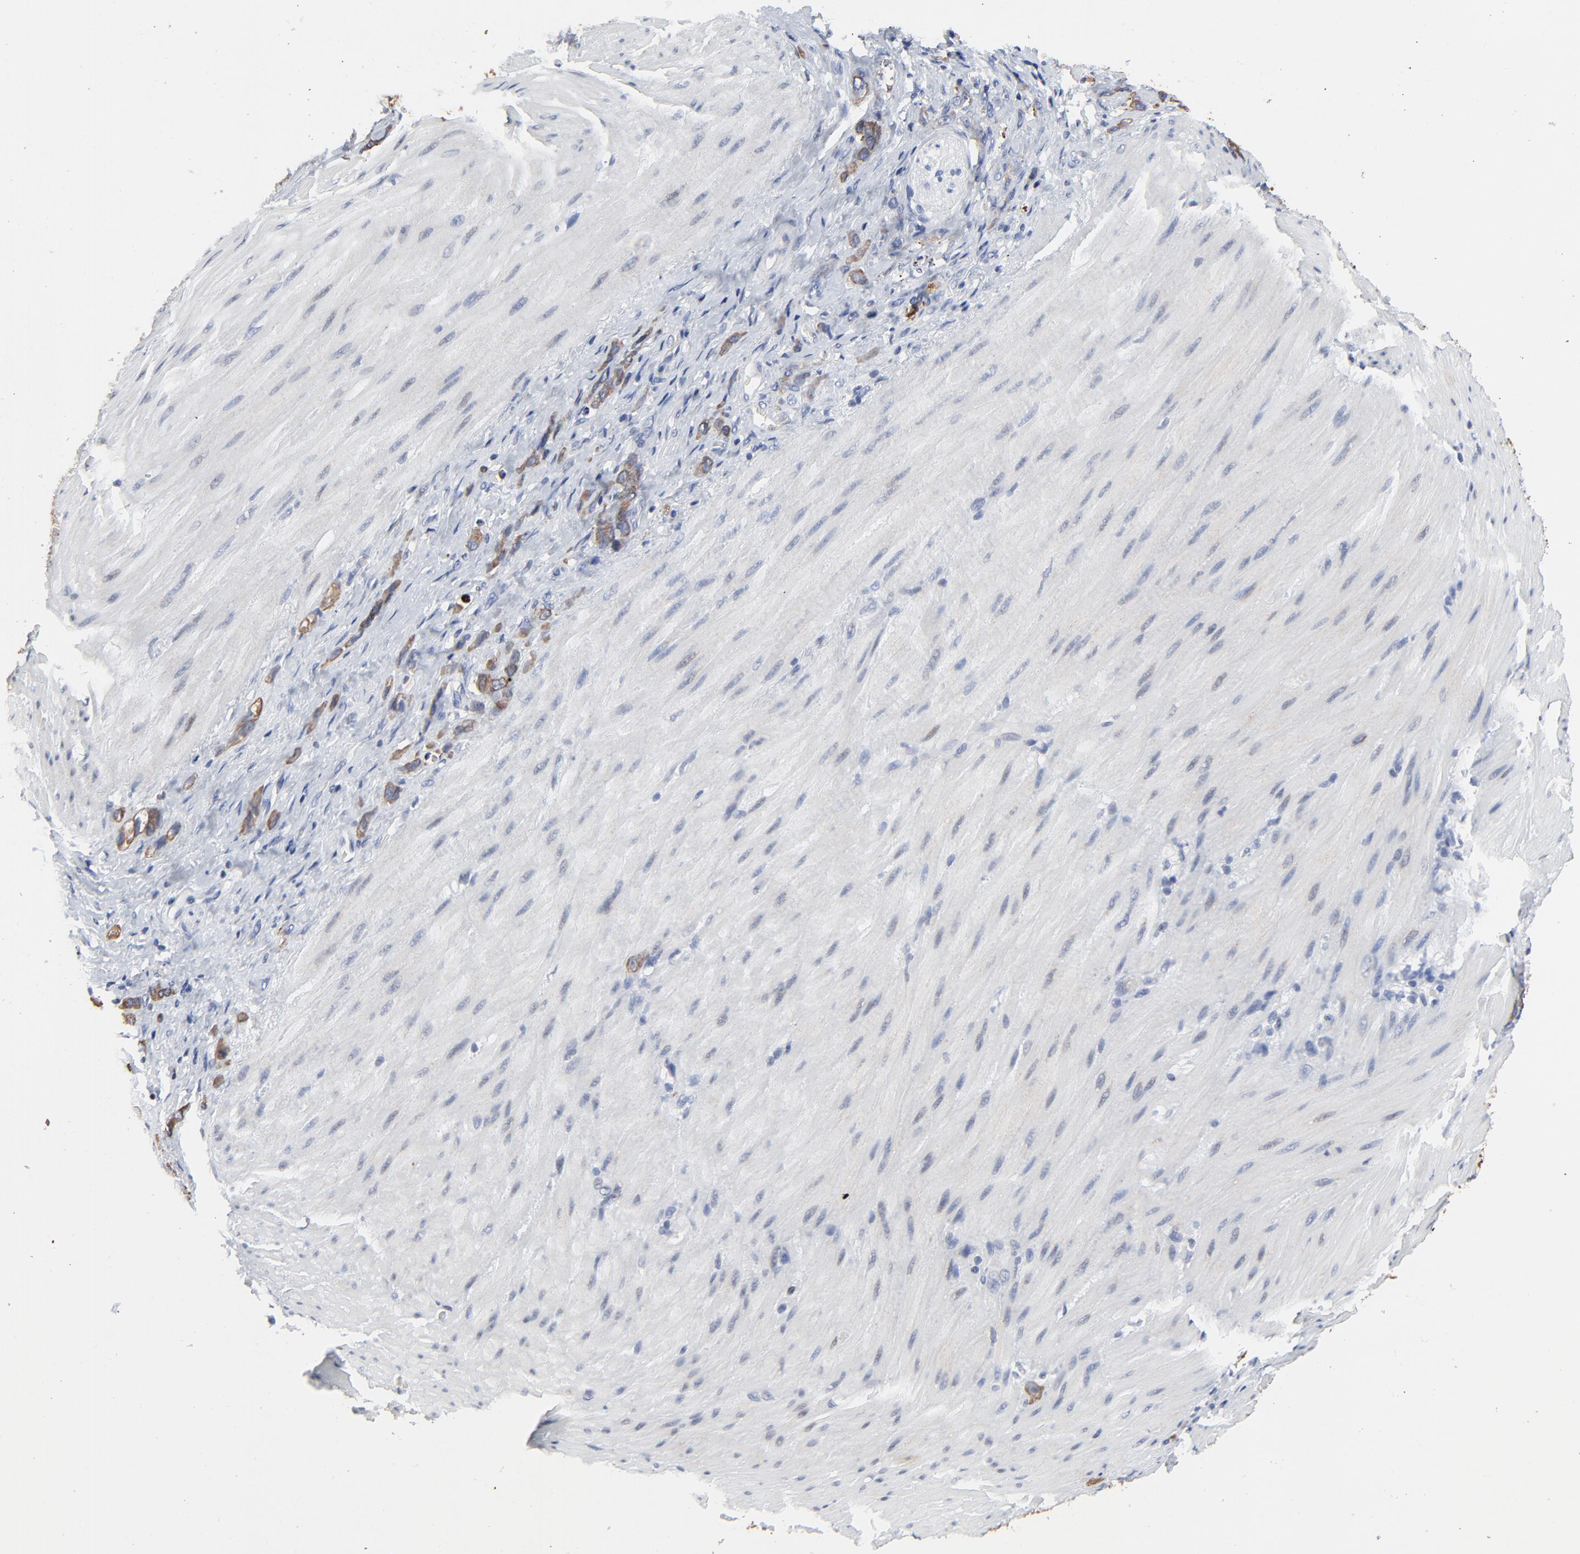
{"staining": {"intensity": "moderate", "quantity": ">75%", "location": "cytoplasmic/membranous"}, "tissue": "stomach cancer", "cell_type": "Tumor cells", "image_type": "cancer", "snomed": [{"axis": "morphology", "description": "Normal tissue, NOS"}, {"axis": "morphology", "description": "Adenocarcinoma, NOS"}, {"axis": "topography", "description": "Stomach"}], "caption": "A micrograph of adenocarcinoma (stomach) stained for a protein shows moderate cytoplasmic/membranous brown staining in tumor cells.", "gene": "LNX1", "patient": {"sex": "male", "age": 82}}